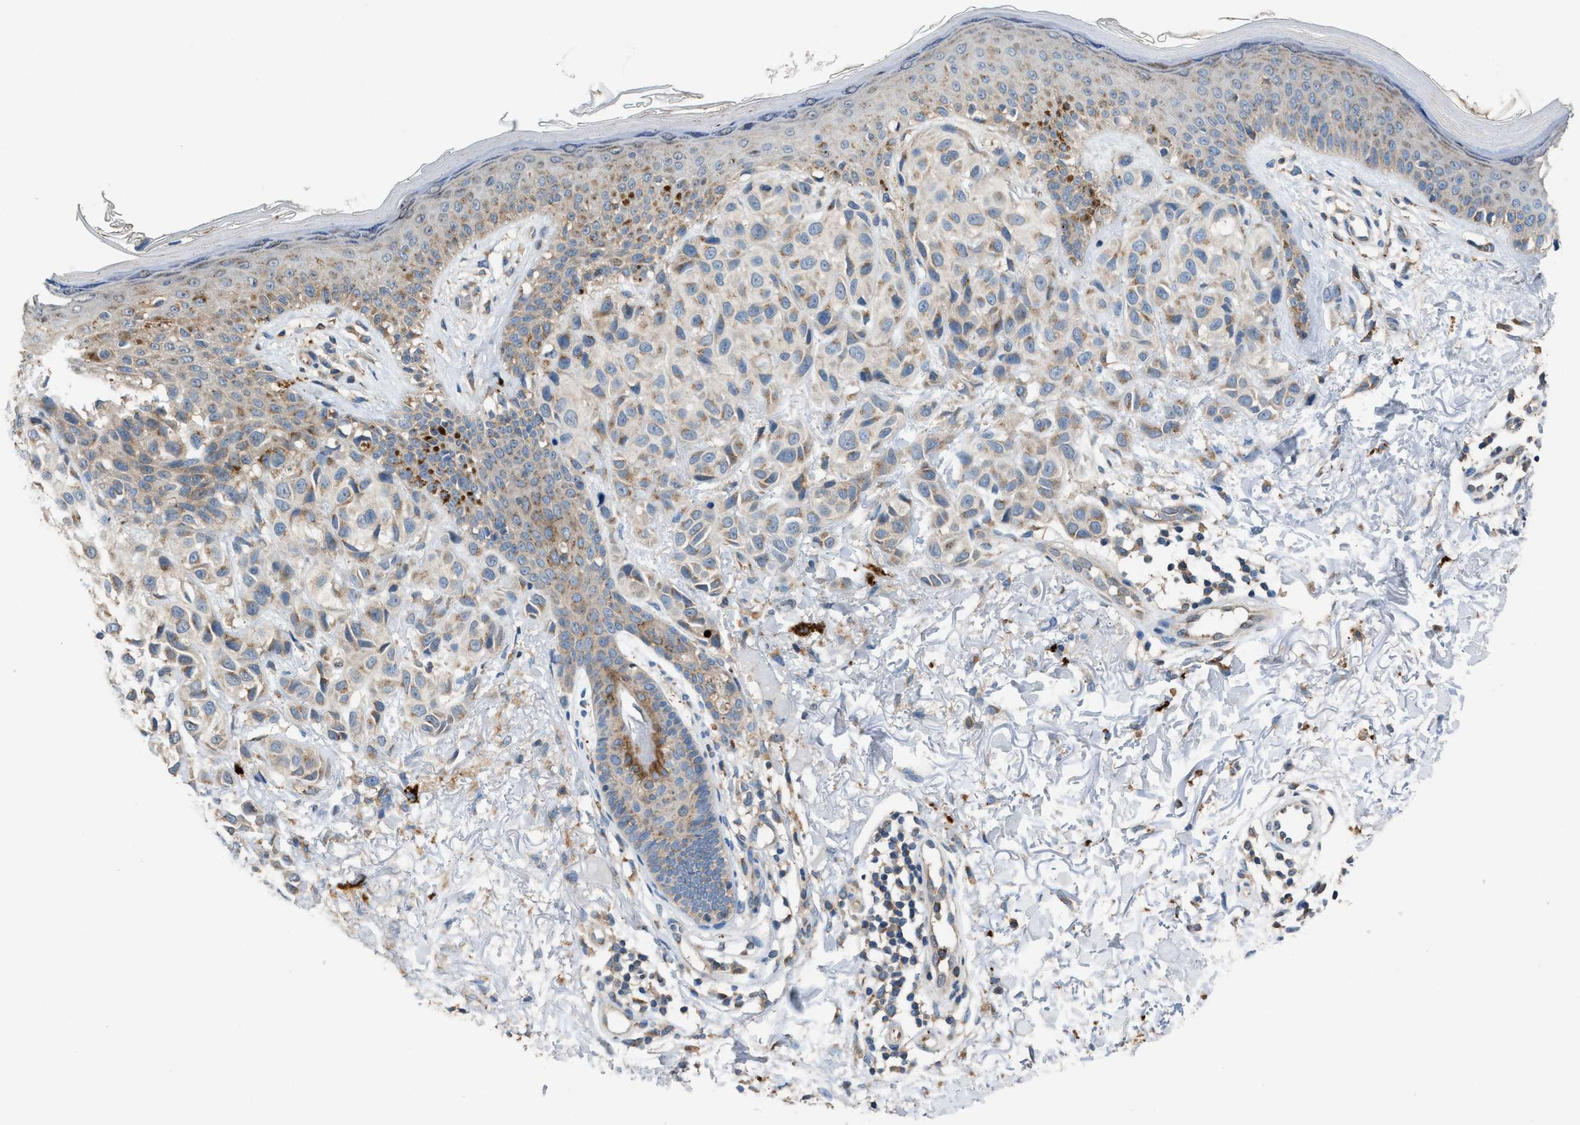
{"staining": {"intensity": "weak", "quantity": "25%-75%", "location": "cytoplasmic/membranous"}, "tissue": "melanoma", "cell_type": "Tumor cells", "image_type": "cancer", "snomed": [{"axis": "morphology", "description": "Malignant melanoma, NOS"}, {"axis": "topography", "description": "Skin"}], "caption": "Weak cytoplasmic/membranous protein positivity is present in about 25%-75% of tumor cells in malignant melanoma.", "gene": "TPK1", "patient": {"sex": "female", "age": 58}}